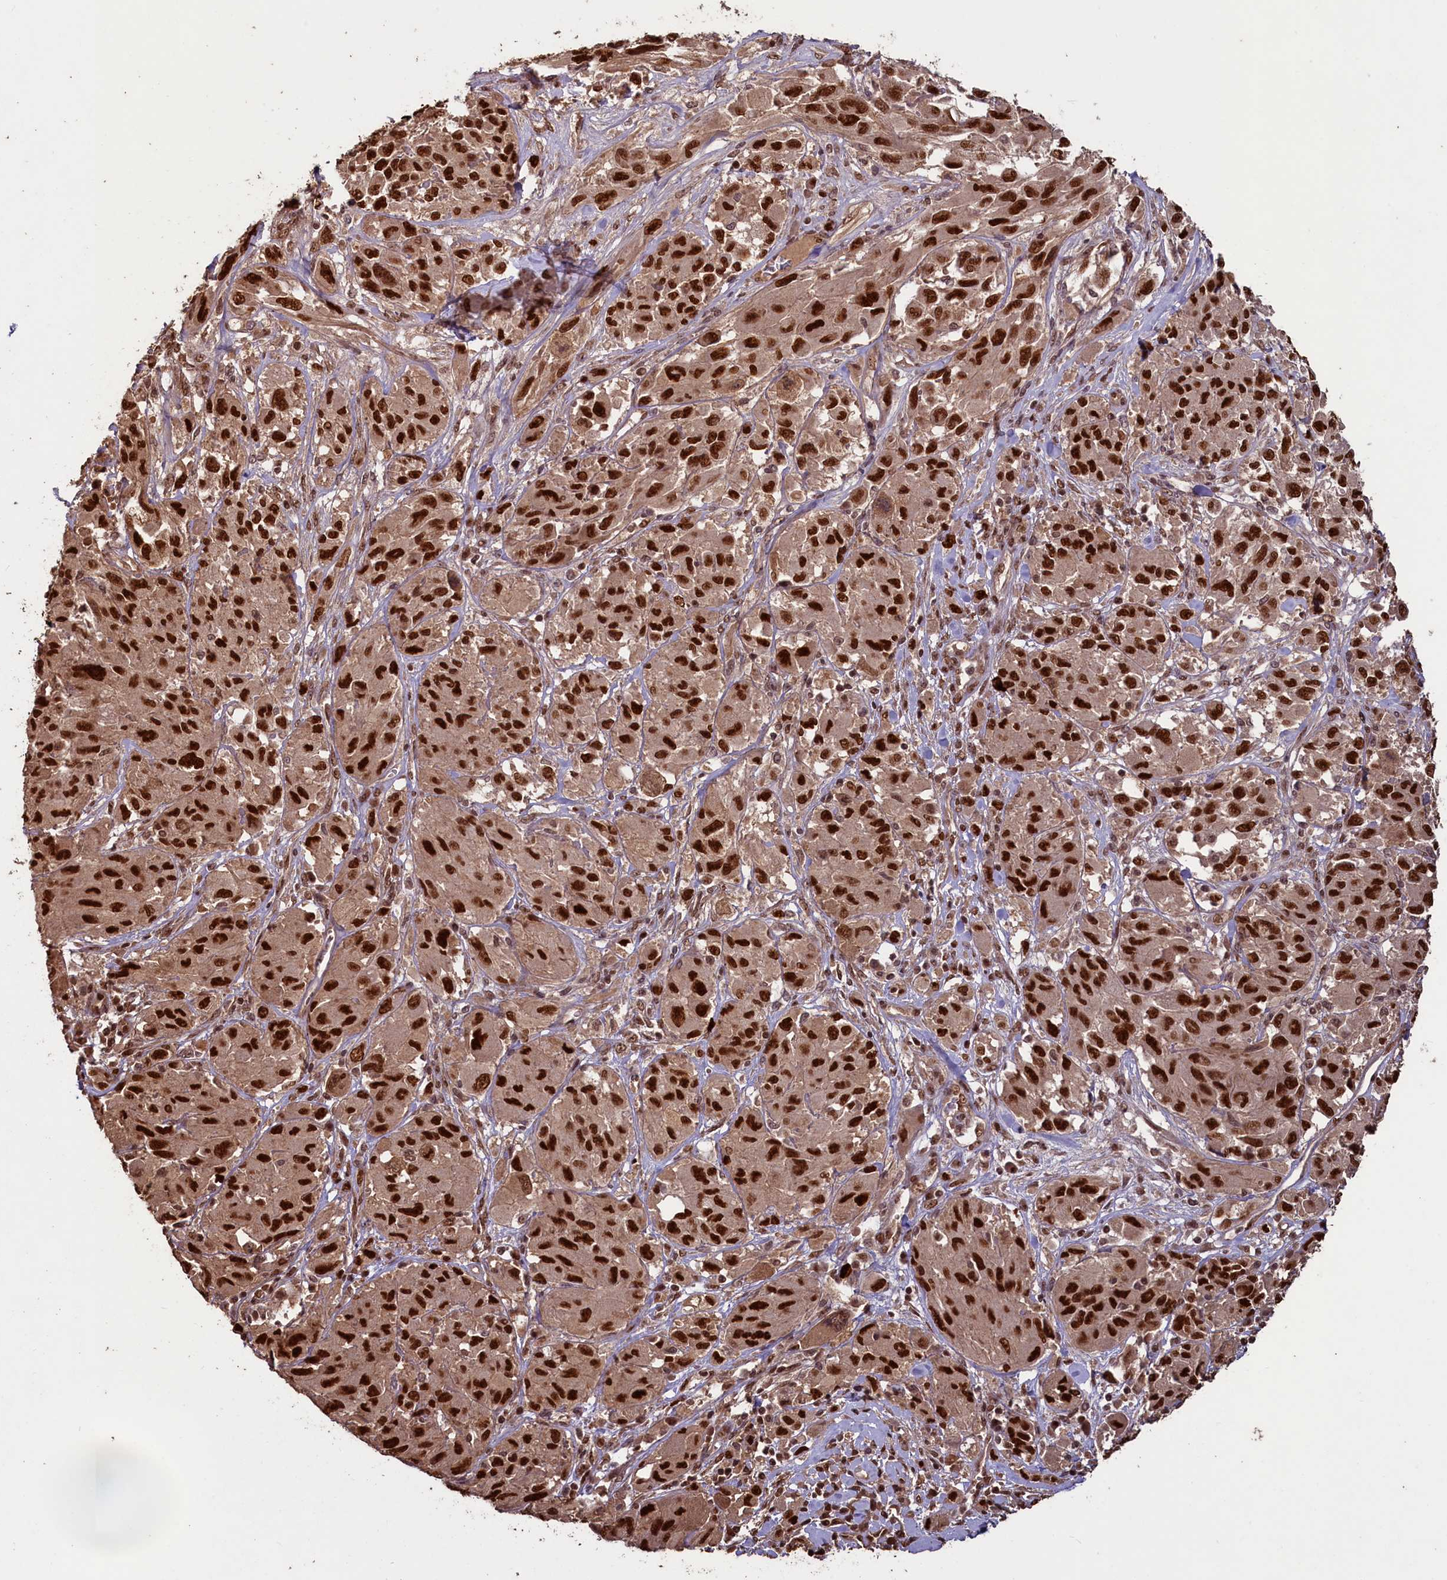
{"staining": {"intensity": "strong", "quantity": ">75%", "location": "nuclear"}, "tissue": "melanoma", "cell_type": "Tumor cells", "image_type": "cancer", "snomed": [{"axis": "morphology", "description": "Malignant melanoma, NOS"}, {"axis": "topography", "description": "Skin"}], "caption": "Immunohistochemistry (DAB) staining of human malignant melanoma reveals strong nuclear protein expression in approximately >75% of tumor cells.", "gene": "NAE1", "patient": {"sex": "female", "age": 91}}